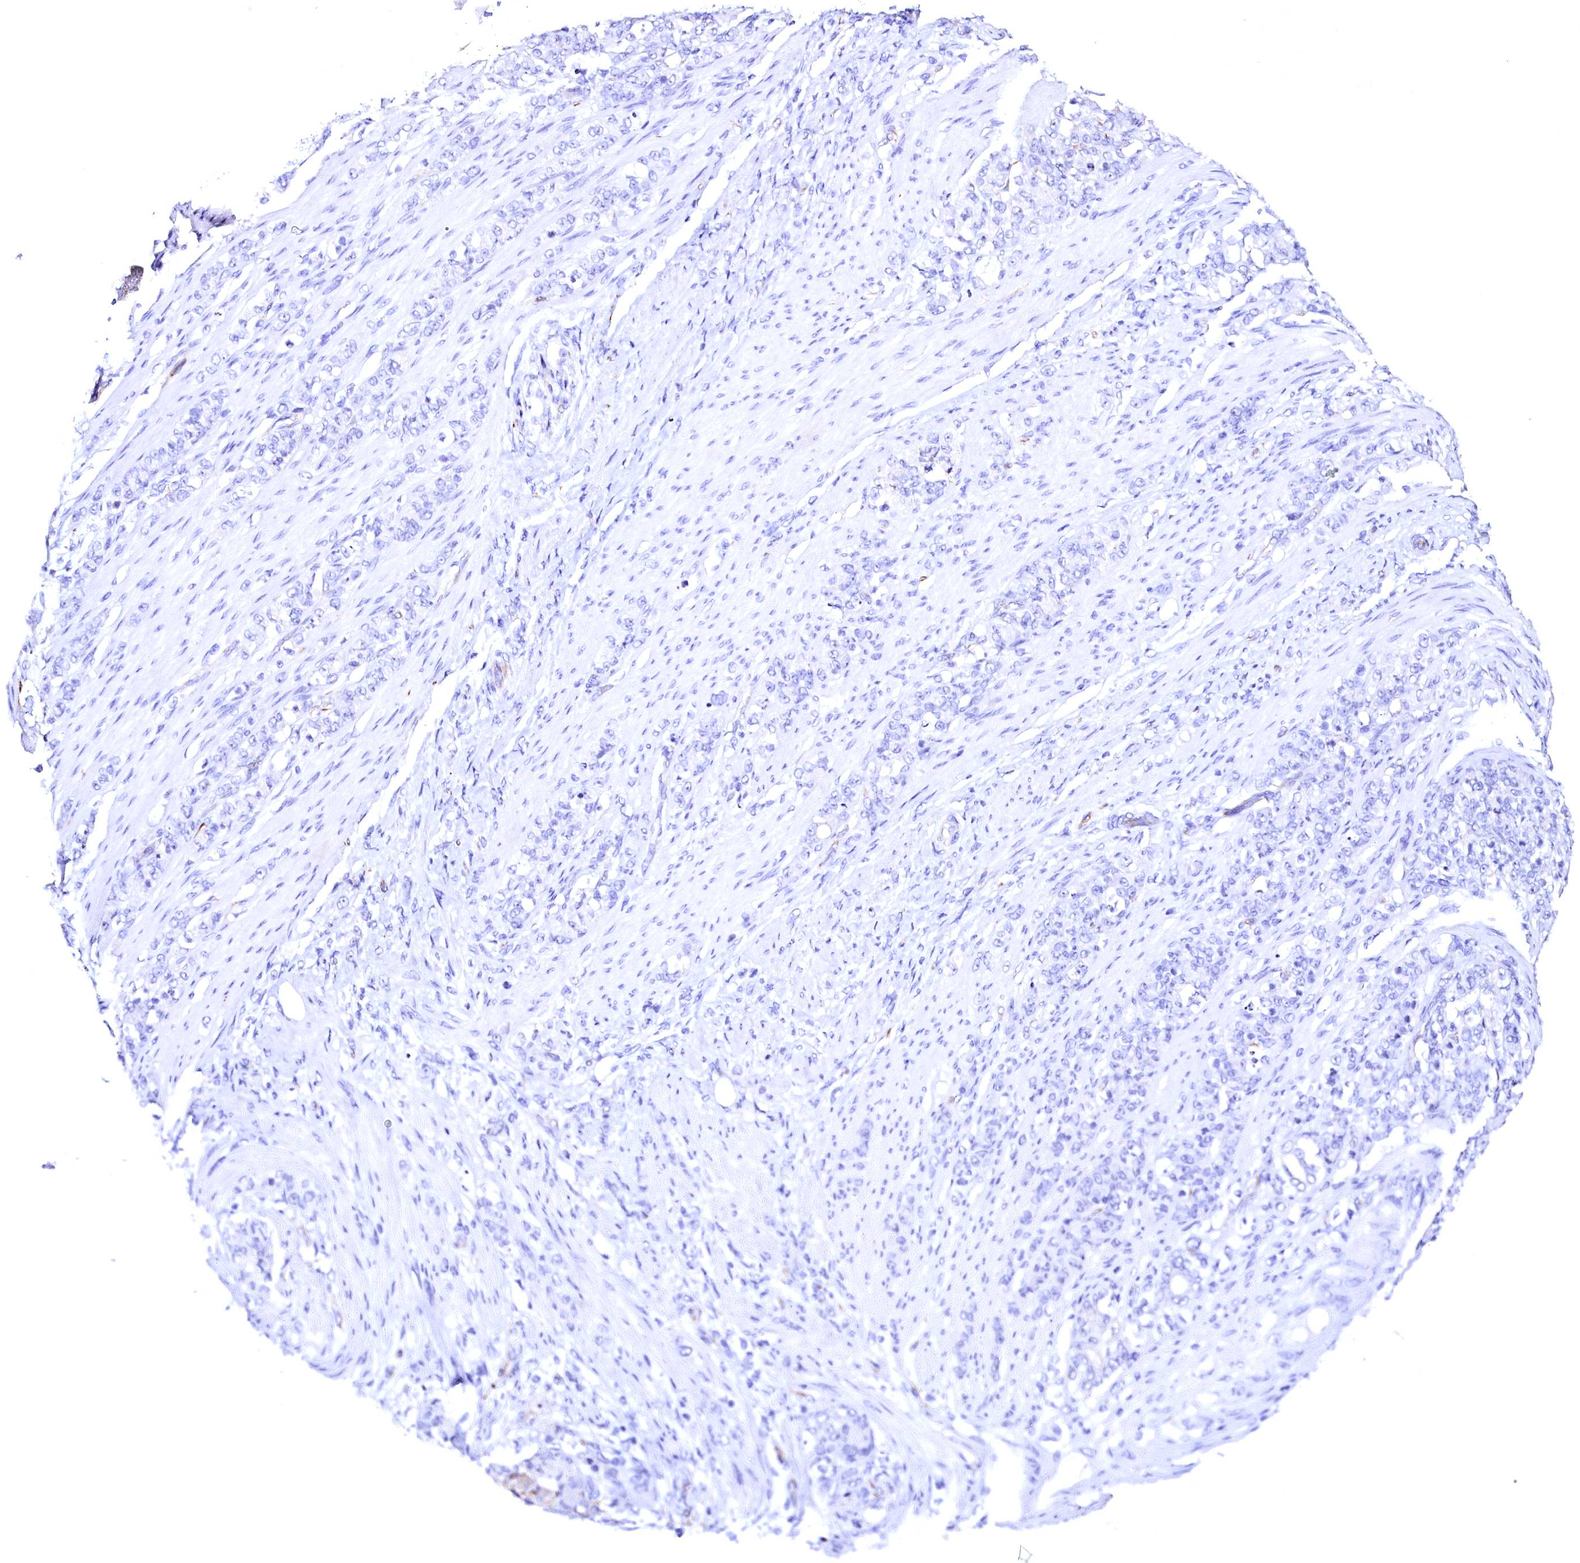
{"staining": {"intensity": "negative", "quantity": "none", "location": "none"}, "tissue": "stomach cancer", "cell_type": "Tumor cells", "image_type": "cancer", "snomed": [{"axis": "morphology", "description": "Adenocarcinoma, NOS"}, {"axis": "topography", "description": "Stomach"}], "caption": "This is an IHC histopathology image of adenocarcinoma (stomach). There is no expression in tumor cells.", "gene": "SFR1", "patient": {"sex": "female", "age": 79}}